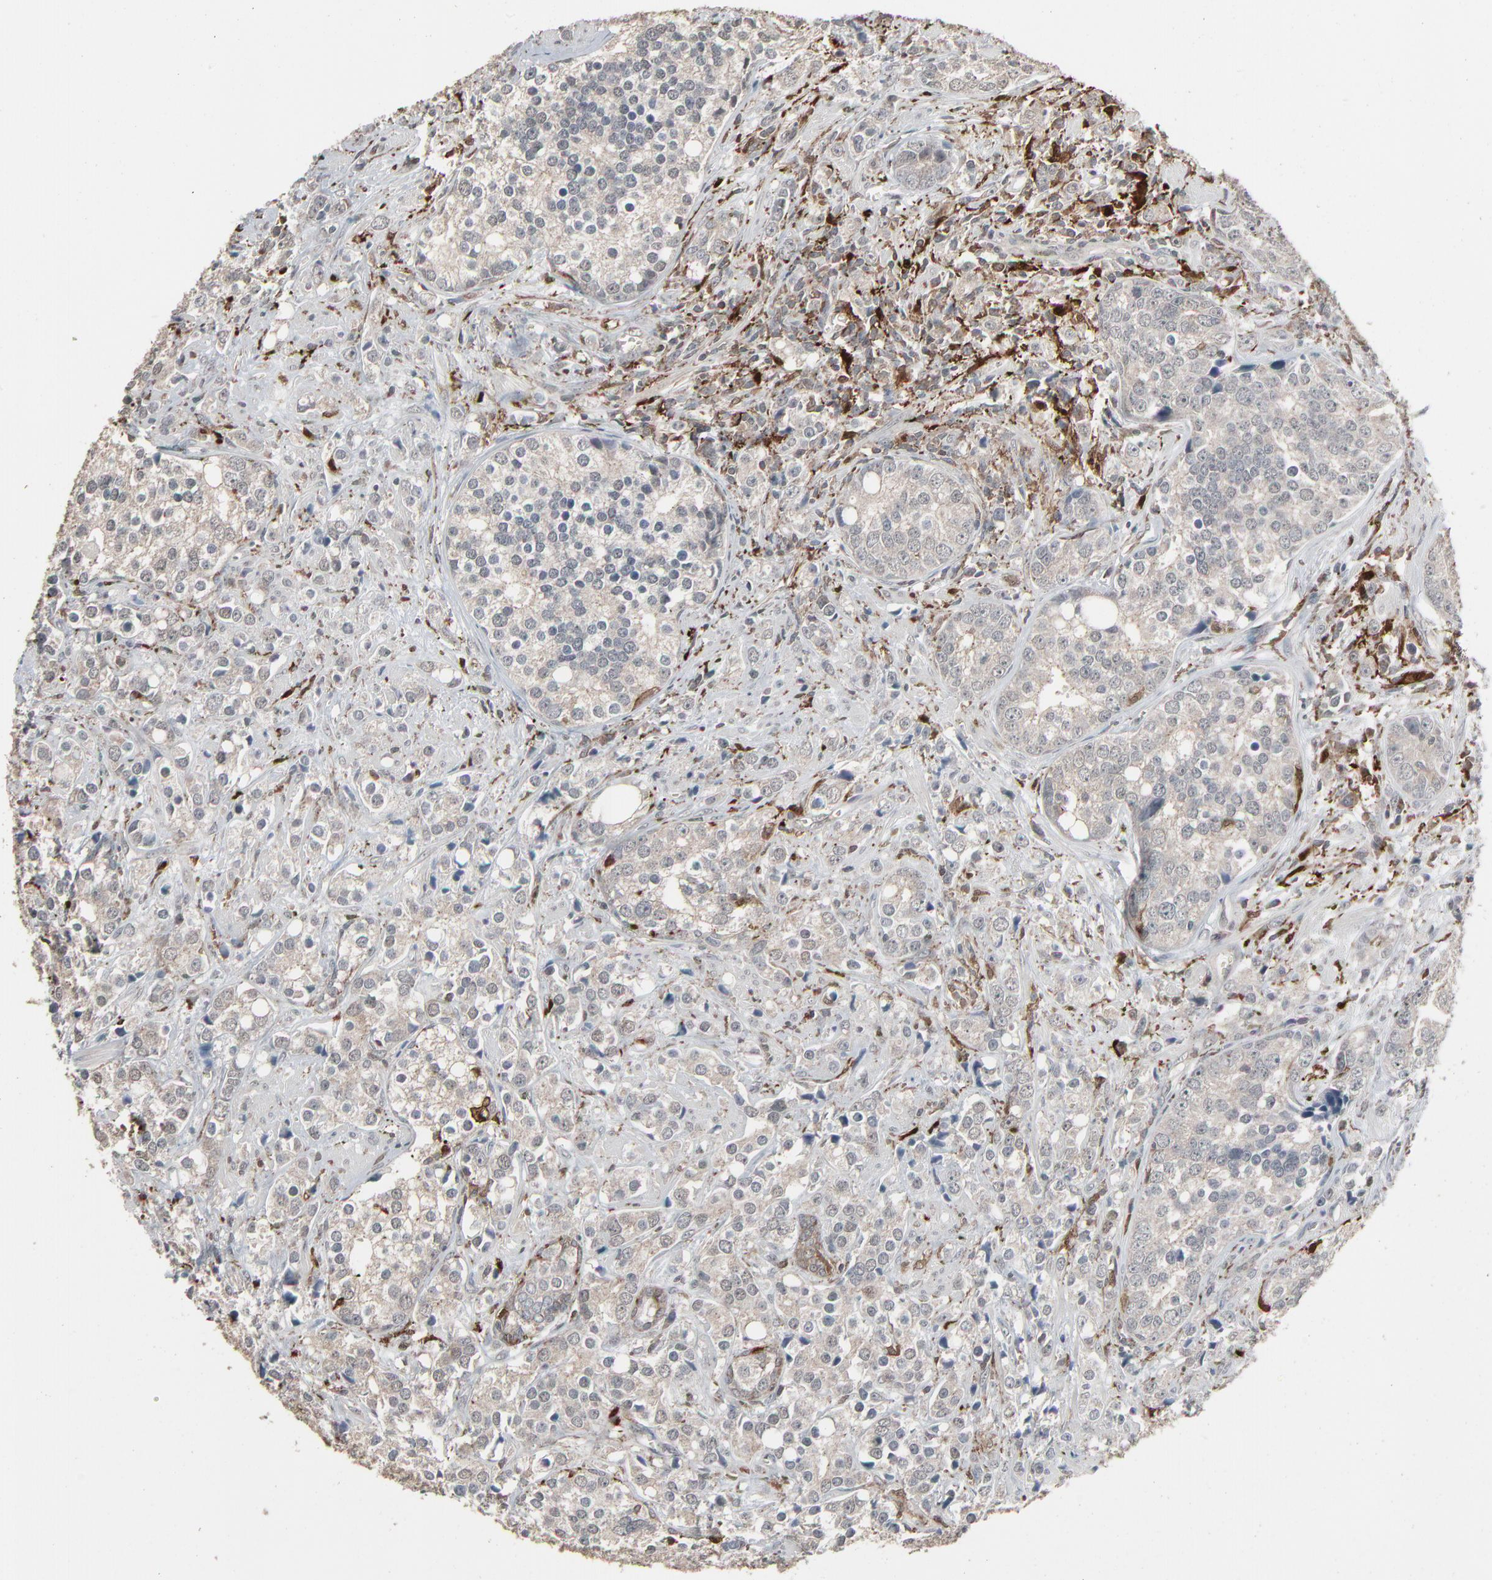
{"staining": {"intensity": "weak", "quantity": ">75%", "location": "cytoplasmic/membranous"}, "tissue": "prostate cancer", "cell_type": "Tumor cells", "image_type": "cancer", "snomed": [{"axis": "morphology", "description": "Adenocarcinoma, High grade"}, {"axis": "topography", "description": "Prostate"}], "caption": "Immunohistochemistry (IHC) of human prostate high-grade adenocarcinoma exhibits low levels of weak cytoplasmic/membranous positivity in approximately >75% of tumor cells.", "gene": "DOCK8", "patient": {"sex": "male", "age": 71}}